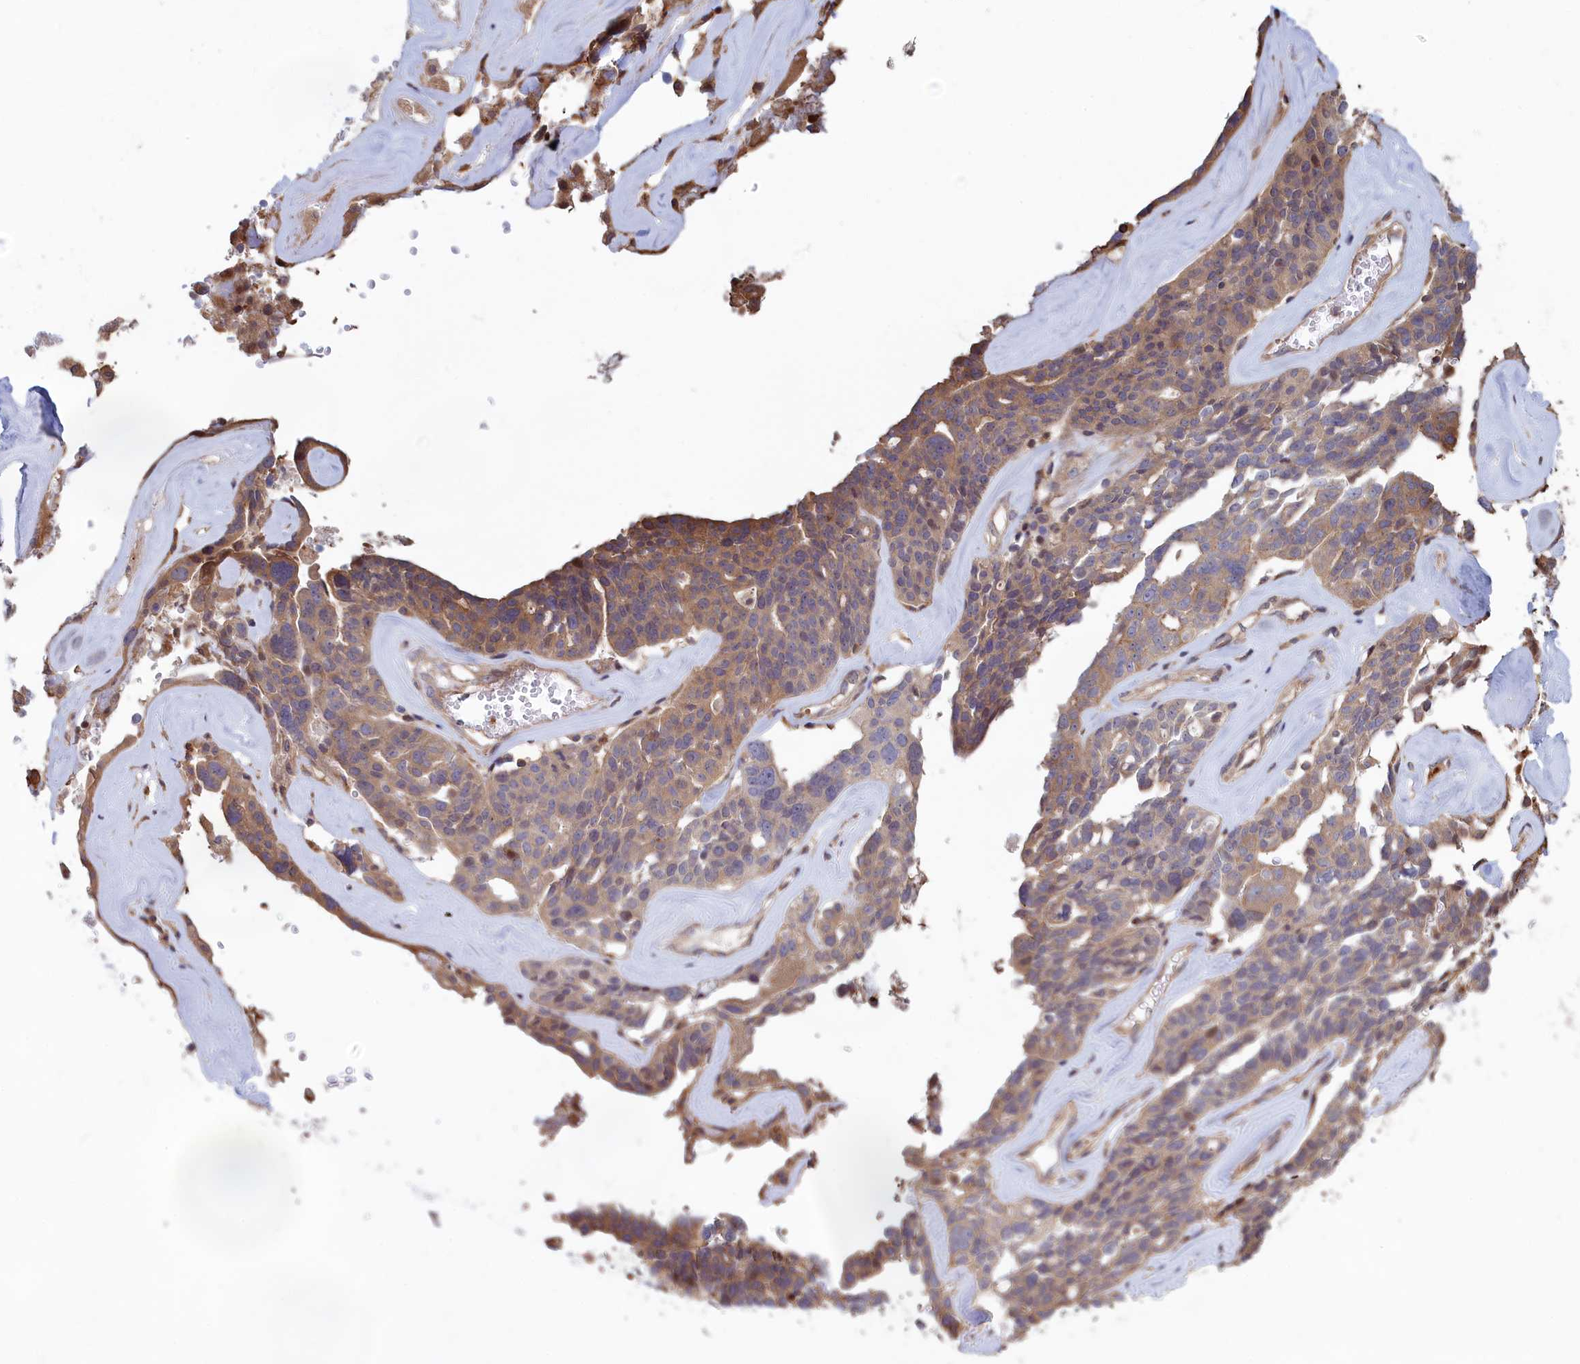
{"staining": {"intensity": "moderate", "quantity": ">75%", "location": "cytoplasmic/membranous"}, "tissue": "ovarian cancer", "cell_type": "Tumor cells", "image_type": "cancer", "snomed": [{"axis": "morphology", "description": "Cystadenocarcinoma, serous, NOS"}, {"axis": "topography", "description": "Ovary"}], "caption": "Protein staining by immunohistochemistry (IHC) exhibits moderate cytoplasmic/membranous staining in approximately >75% of tumor cells in serous cystadenocarcinoma (ovarian).", "gene": "RILPL1", "patient": {"sex": "female", "age": 59}}